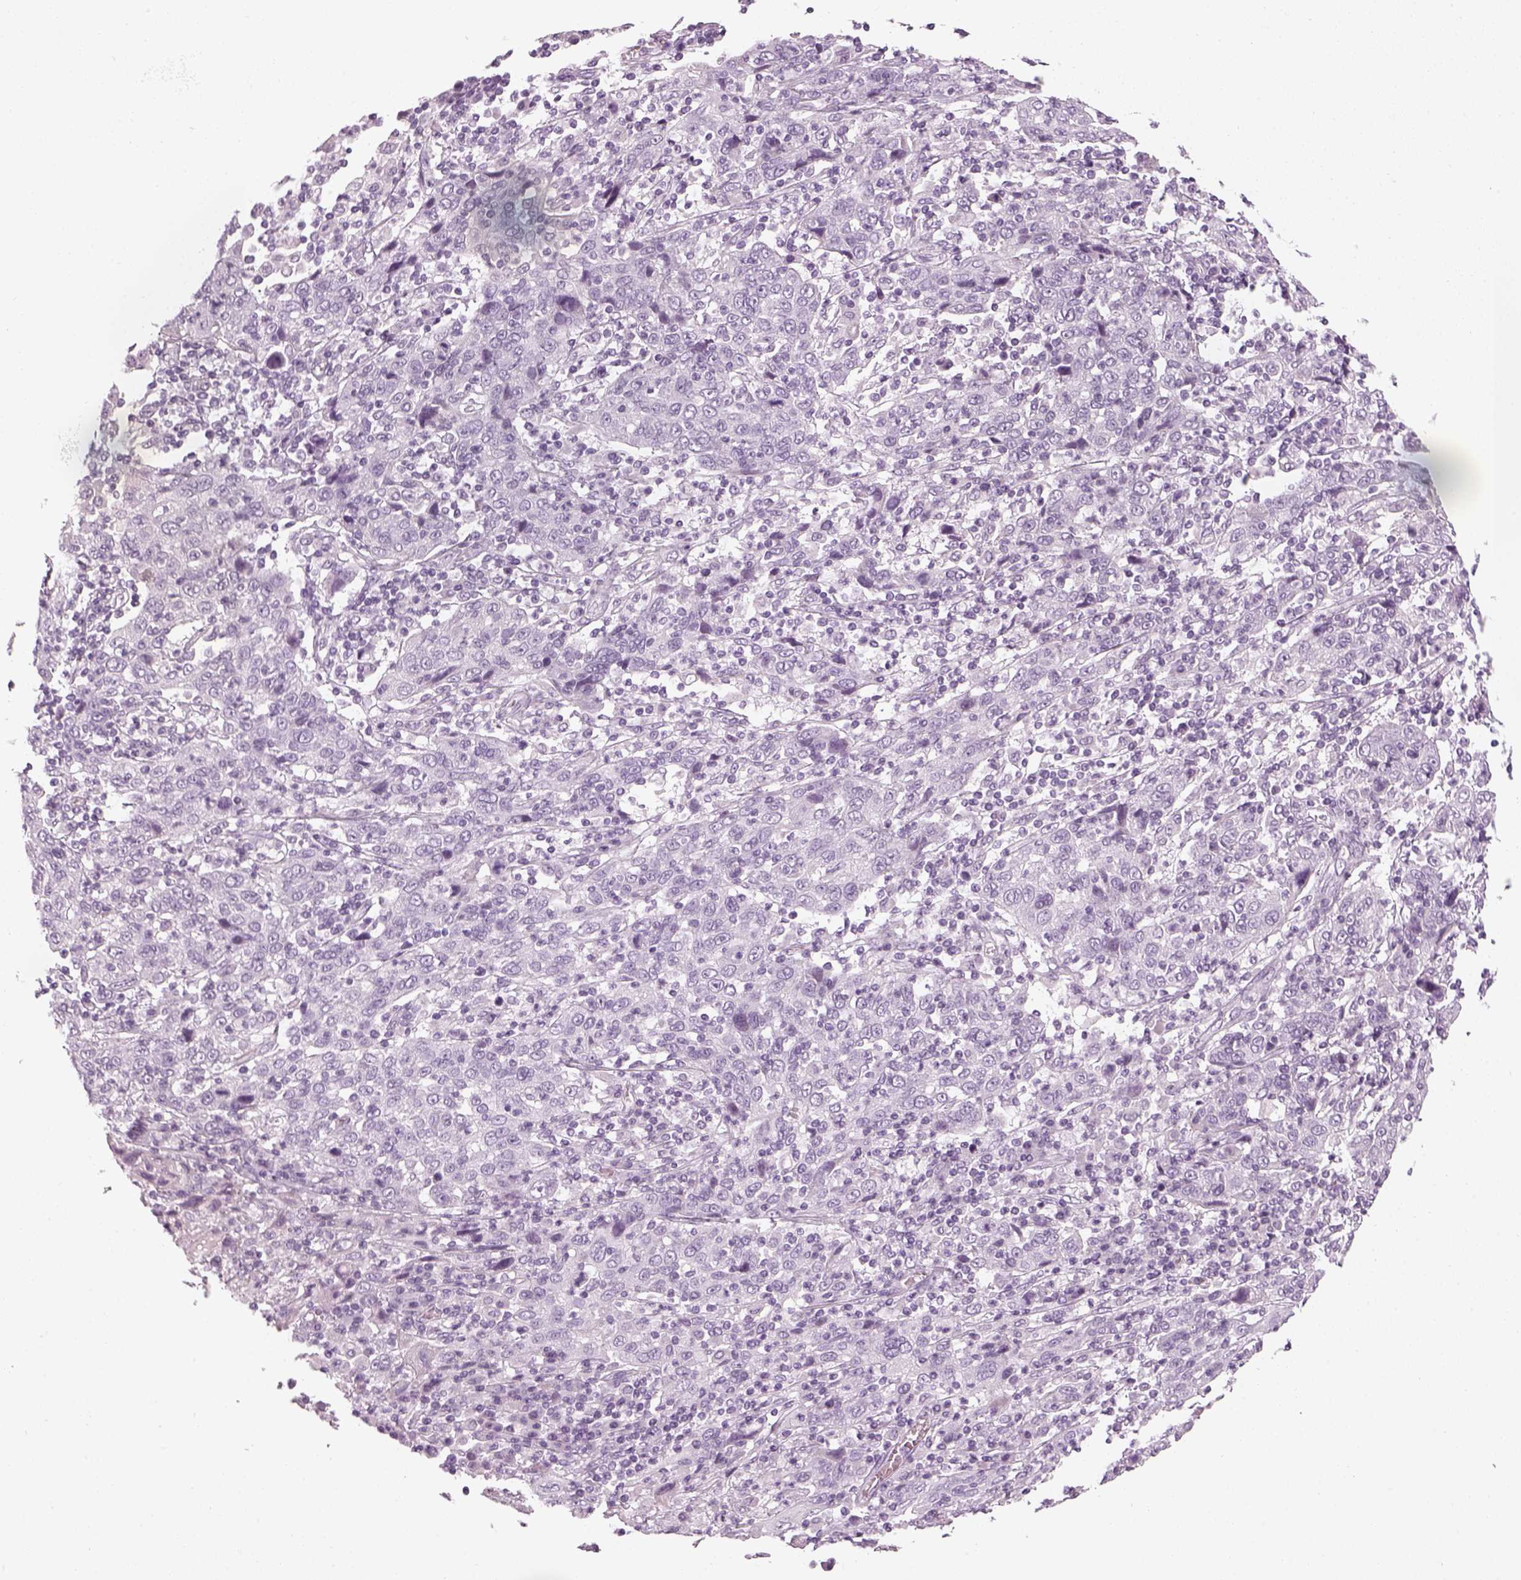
{"staining": {"intensity": "negative", "quantity": "none", "location": "none"}, "tissue": "cervical cancer", "cell_type": "Tumor cells", "image_type": "cancer", "snomed": [{"axis": "morphology", "description": "Squamous cell carcinoma, NOS"}, {"axis": "topography", "description": "Cervix"}], "caption": "This is an IHC image of squamous cell carcinoma (cervical). There is no expression in tumor cells.", "gene": "GAS2L2", "patient": {"sex": "female", "age": 46}}